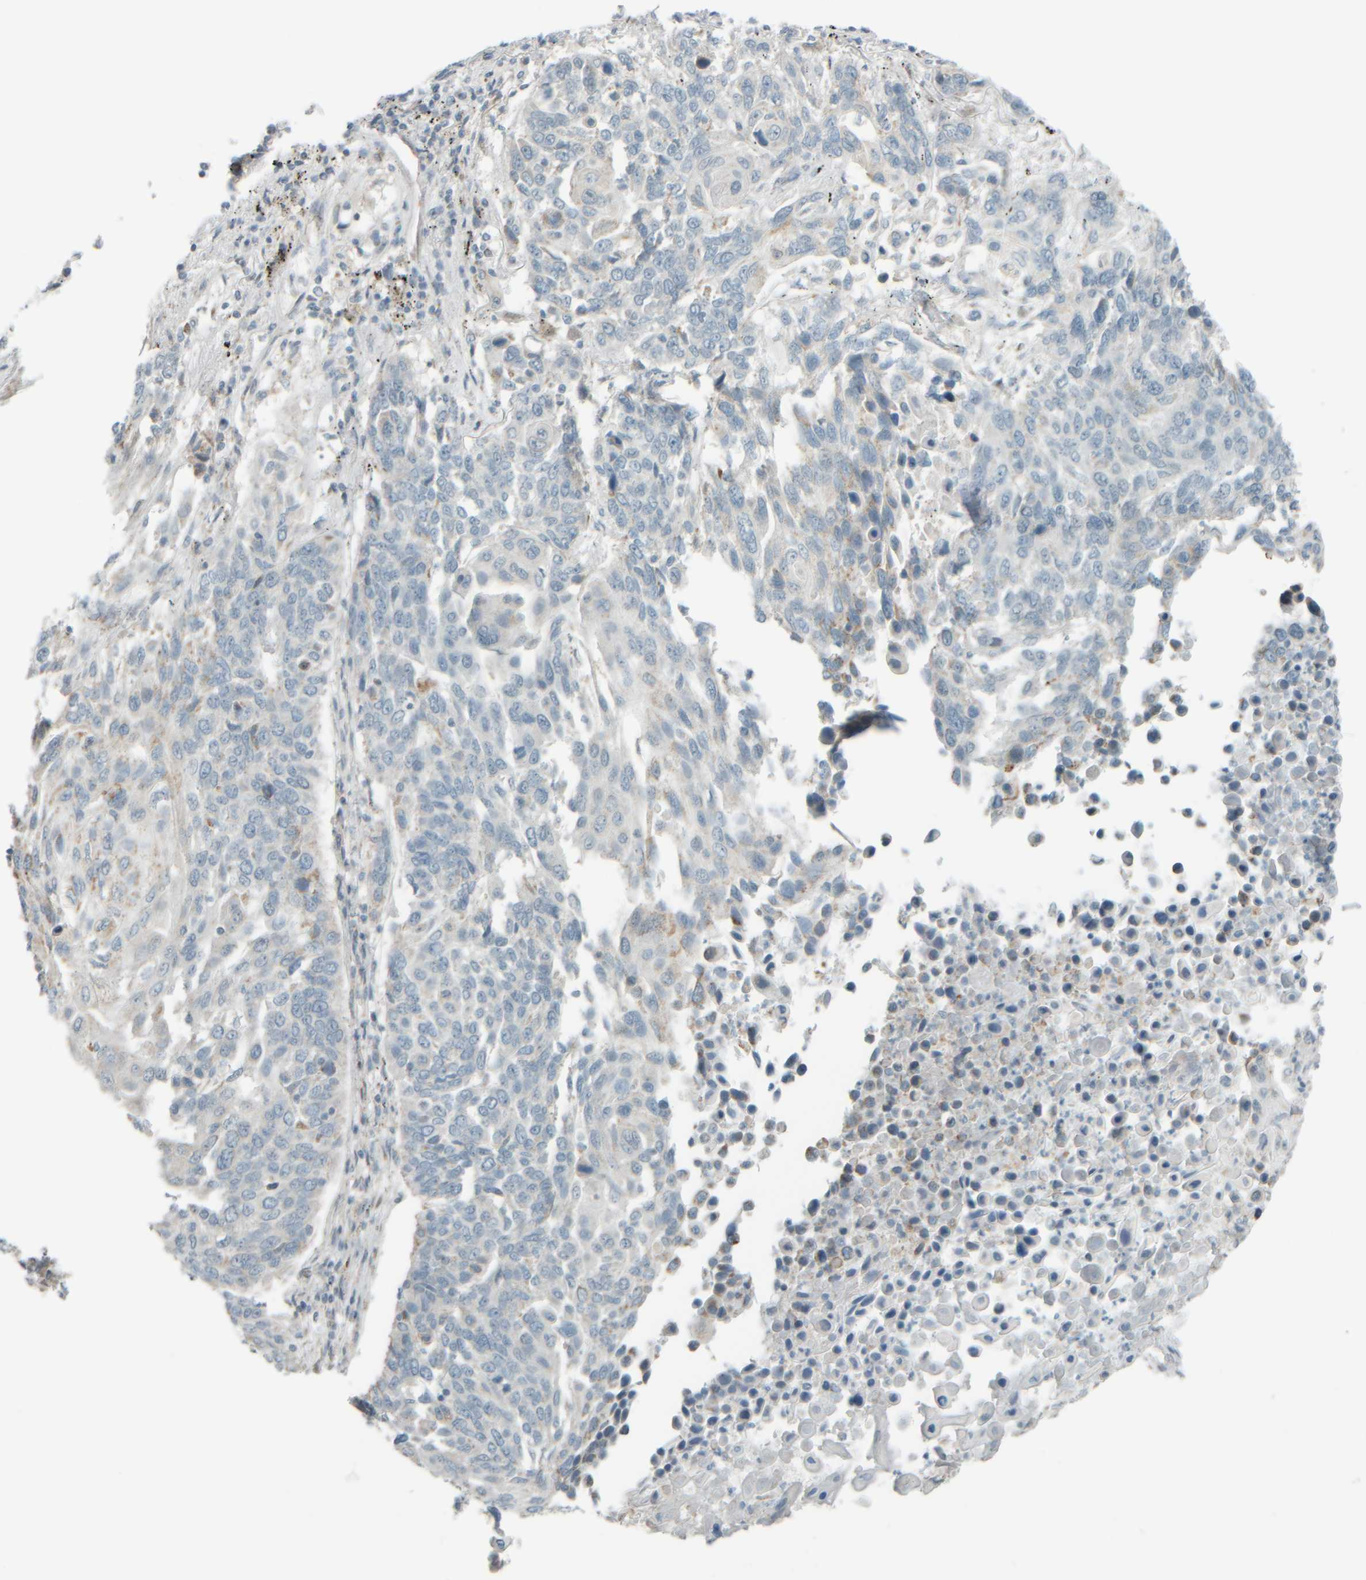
{"staining": {"intensity": "weak", "quantity": "25%-75%", "location": "cytoplasmic/membranous"}, "tissue": "lung cancer", "cell_type": "Tumor cells", "image_type": "cancer", "snomed": [{"axis": "morphology", "description": "Squamous cell carcinoma, NOS"}, {"axis": "topography", "description": "Lung"}], "caption": "This is an image of immunohistochemistry (IHC) staining of lung squamous cell carcinoma, which shows weak staining in the cytoplasmic/membranous of tumor cells.", "gene": "PTGES3L-AARSD1", "patient": {"sex": "male", "age": 66}}